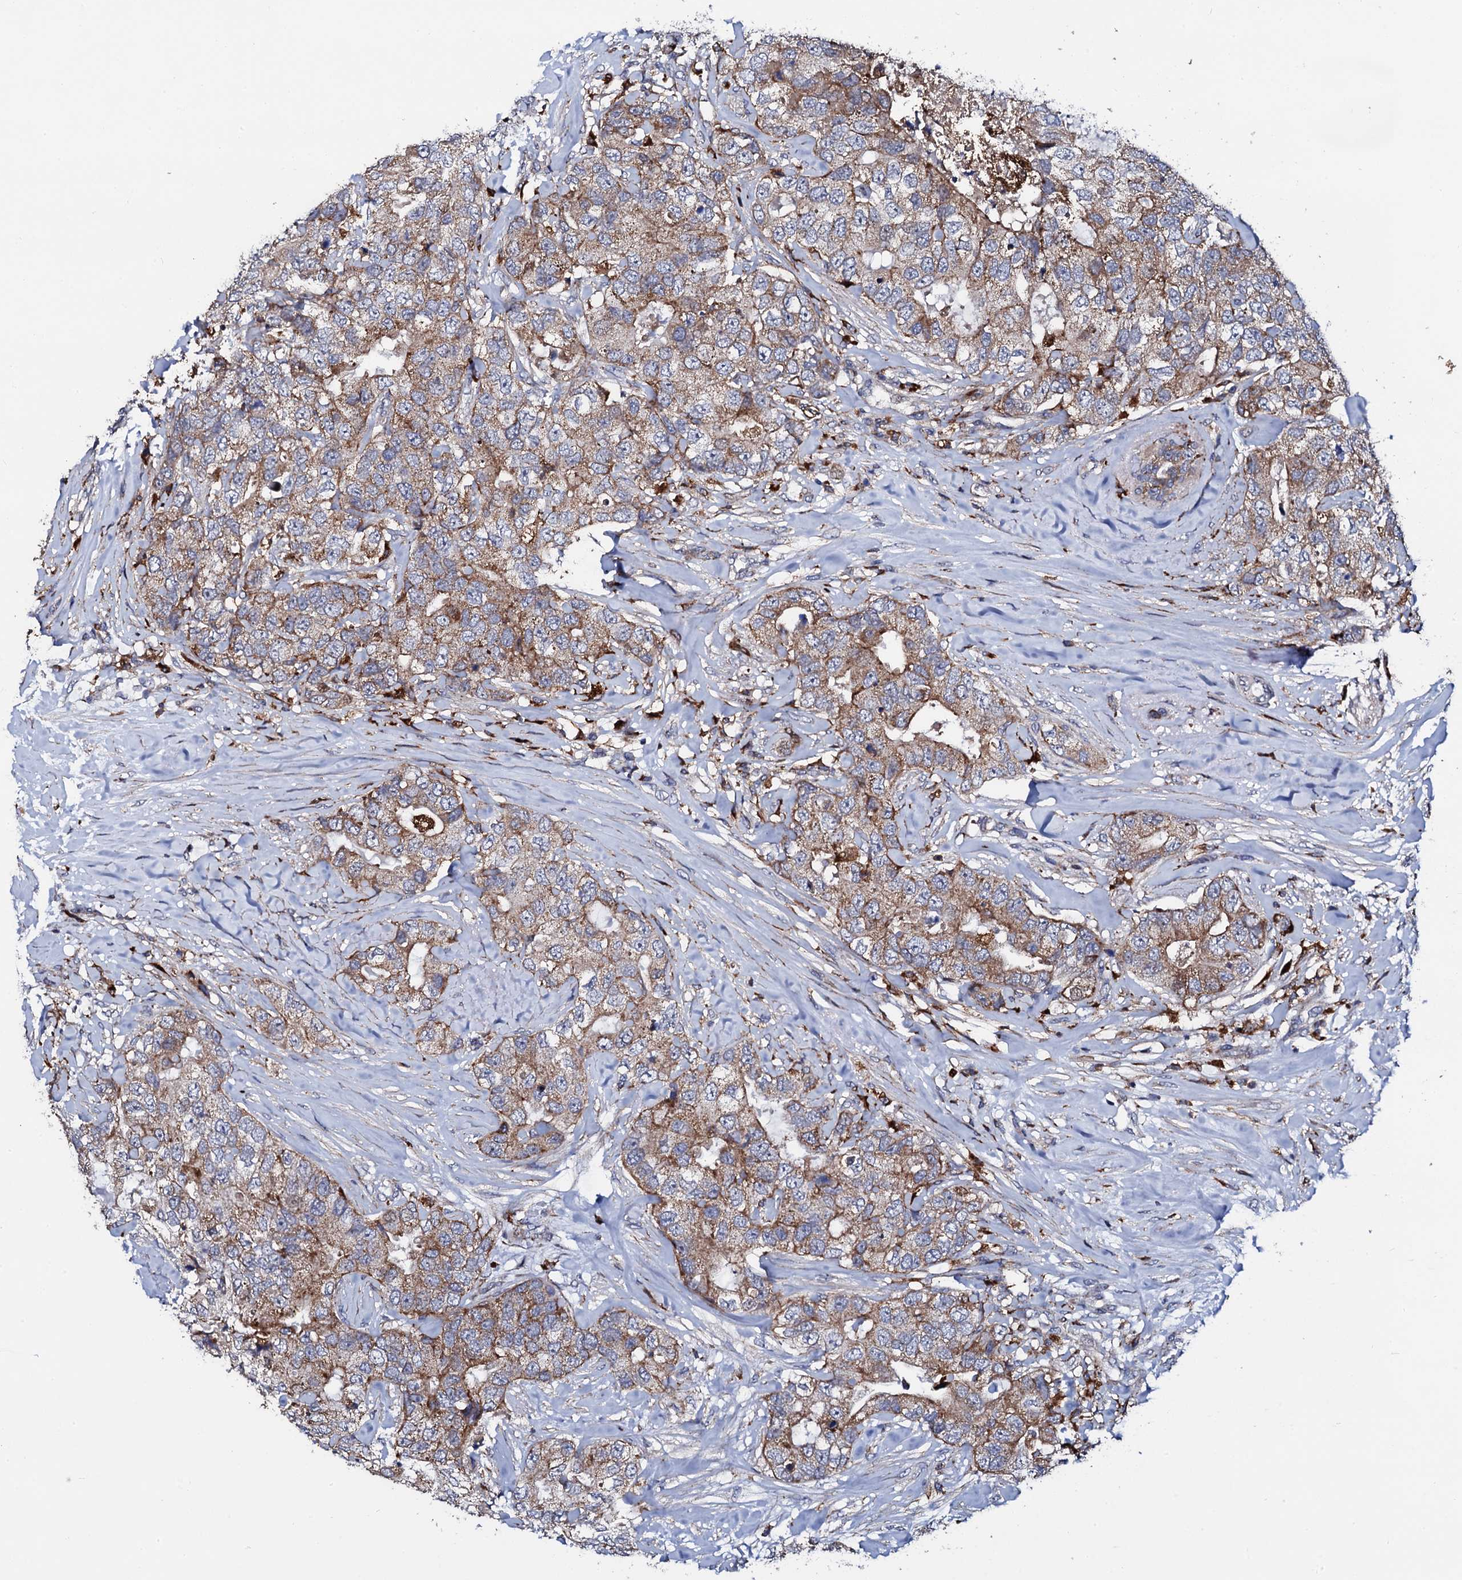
{"staining": {"intensity": "moderate", "quantity": ">75%", "location": "cytoplasmic/membranous"}, "tissue": "breast cancer", "cell_type": "Tumor cells", "image_type": "cancer", "snomed": [{"axis": "morphology", "description": "Duct carcinoma"}, {"axis": "topography", "description": "Breast"}], "caption": "Immunohistochemical staining of human breast cancer (invasive ductal carcinoma) displays moderate cytoplasmic/membranous protein staining in approximately >75% of tumor cells.", "gene": "TCIRG1", "patient": {"sex": "female", "age": 62}}